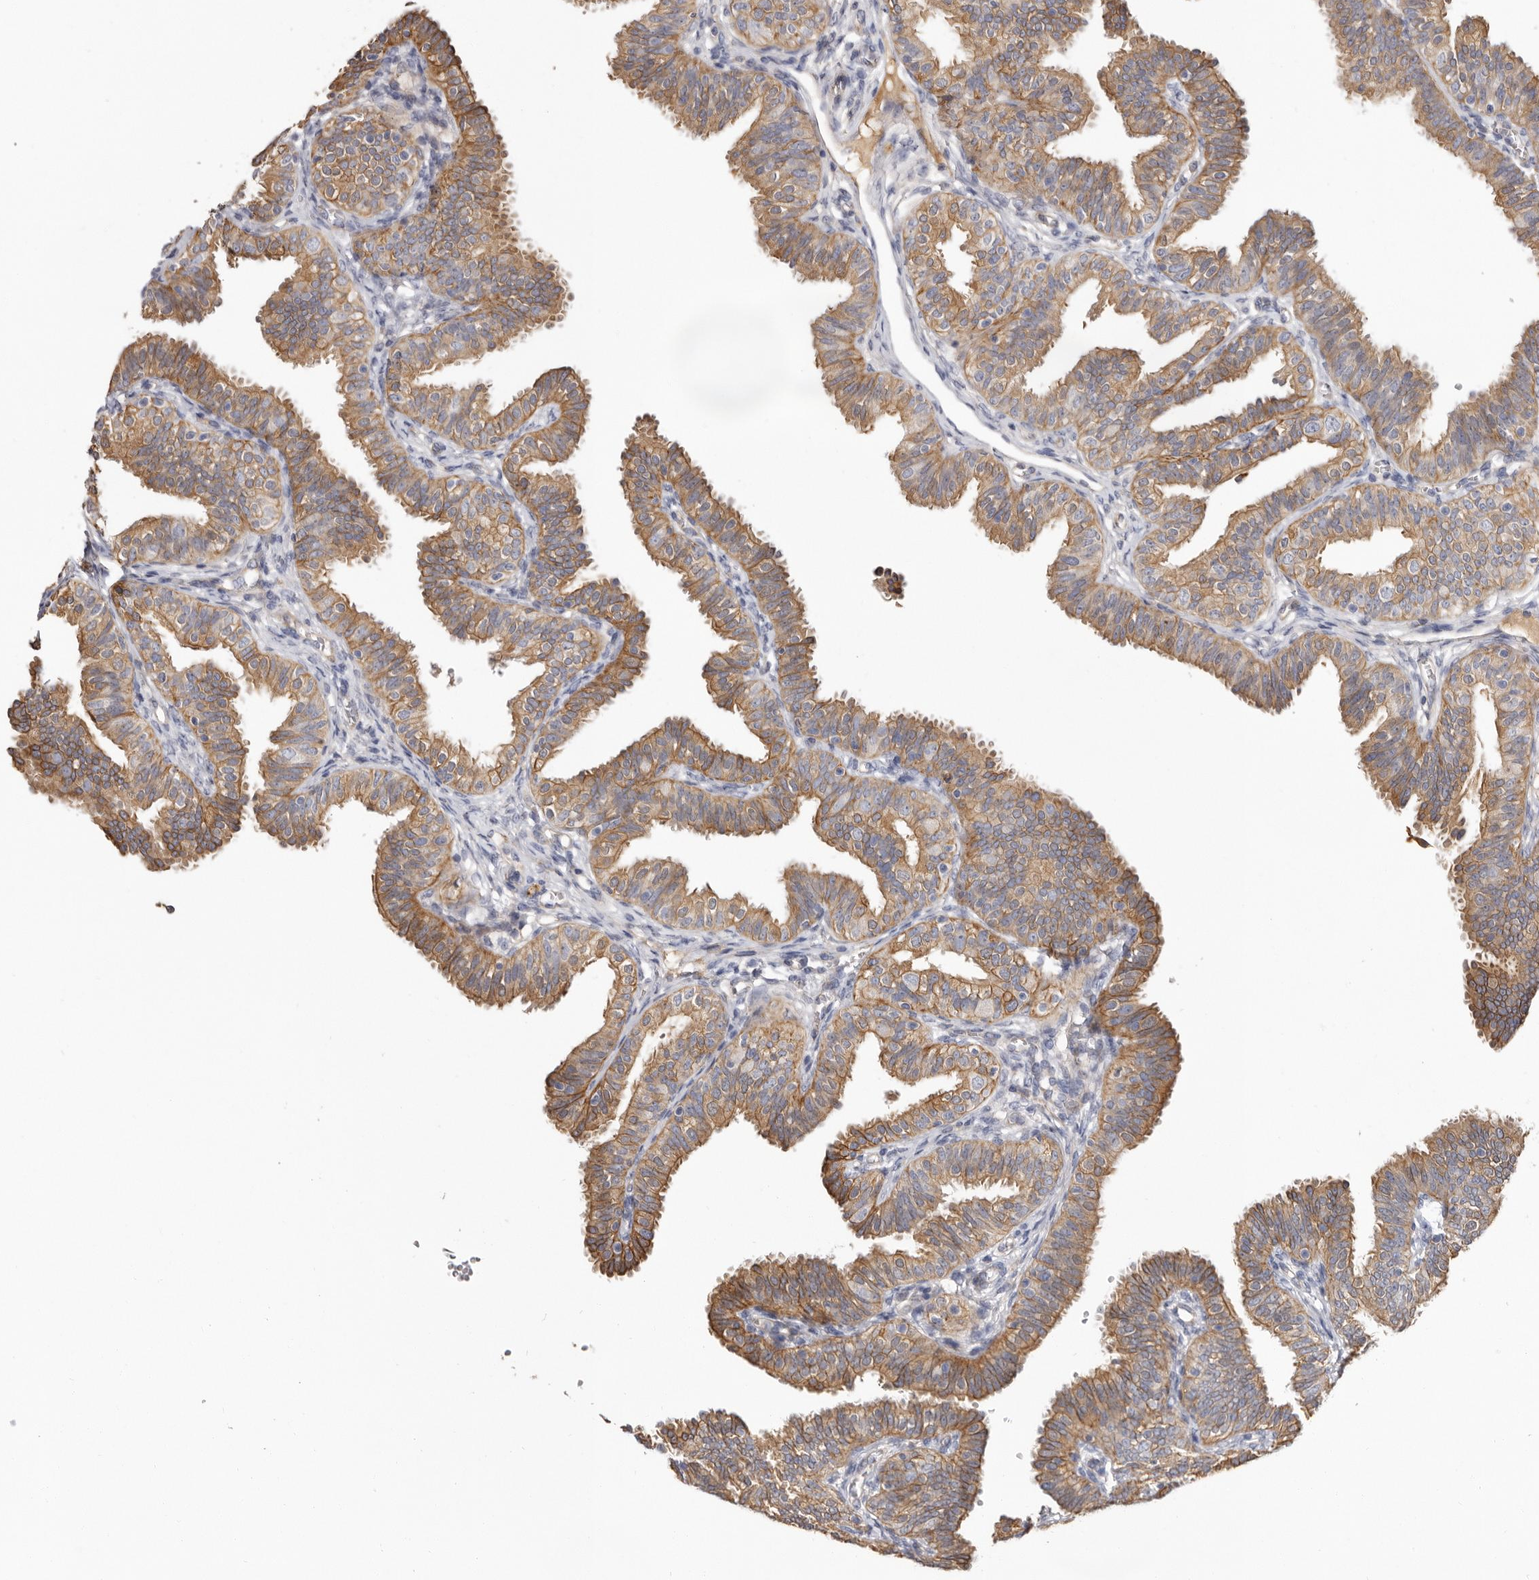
{"staining": {"intensity": "moderate", "quantity": ">75%", "location": "cytoplasmic/membranous"}, "tissue": "fallopian tube", "cell_type": "Glandular cells", "image_type": "normal", "snomed": [{"axis": "morphology", "description": "Normal tissue, NOS"}, {"axis": "topography", "description": "Fallopian tube"}], "caption": "A micrograph of fallopian tube stained for a protein reveals moderate cytoplasmic/membranous brown staining in glandular cells. (IHC, brightfield microscopy, high magnification).", "gene": "STK16", "patient": {"sex": "female", "age": 35}}